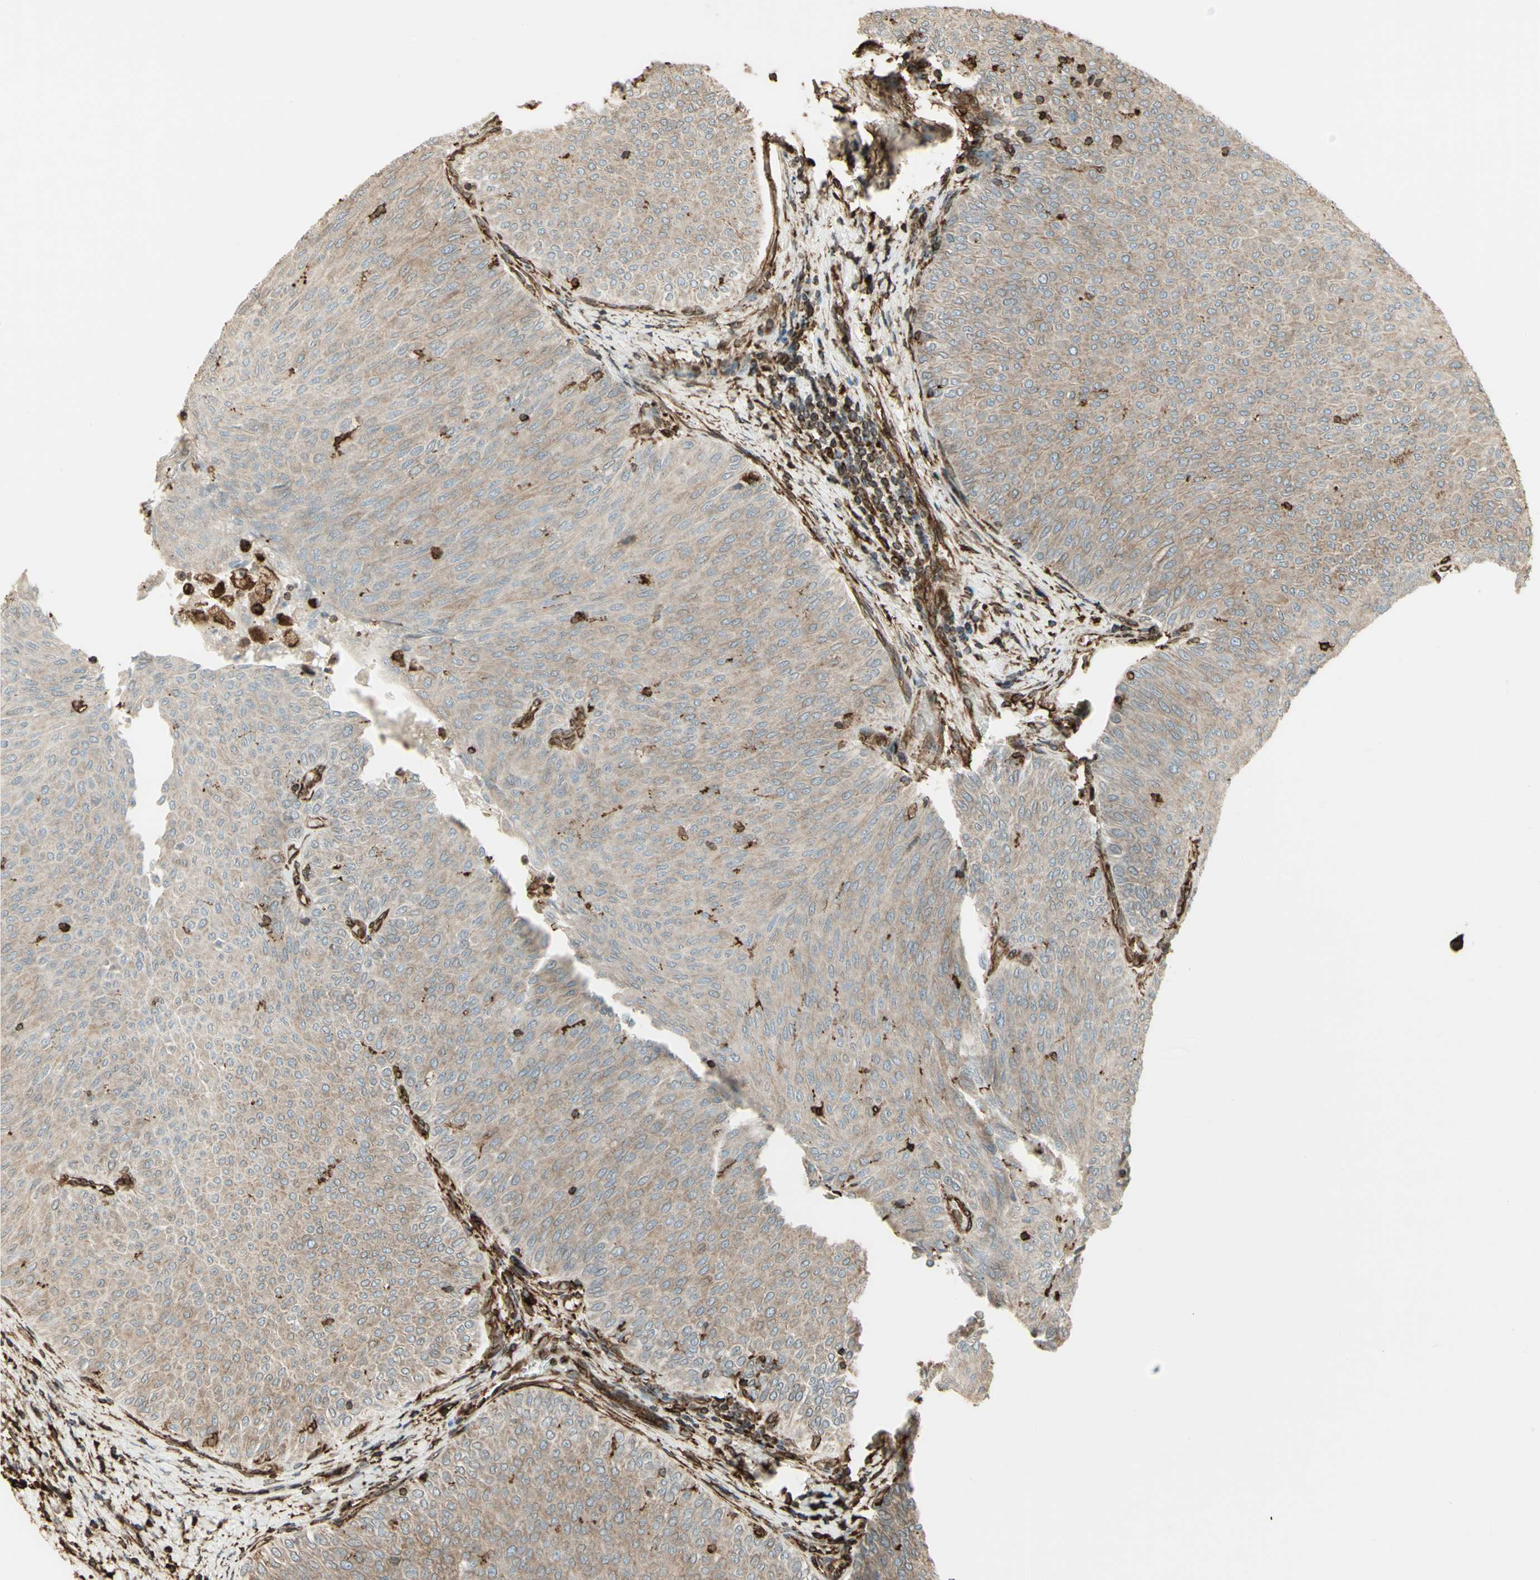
{"staining": {"intensity": "weak", "quantity": "<25%", "location": "cytoplasmic/membranous"}, "tissue": "urothelial cancer", "cell_type": "Tumor cells", "image_type": "cancer", "snomed": [{"axis": "morphology", "description": "Urothelial carcinoma, Low grade"}, {"axis": "topography", "description": "Urinary bladder"}], "caption": "Low-grade urothelial carcinoma was stained to show a protein in brown. There is no significant expression in tumor cells.", "gene": "CANX", "patient": {"sex": "male", "age": 78}}